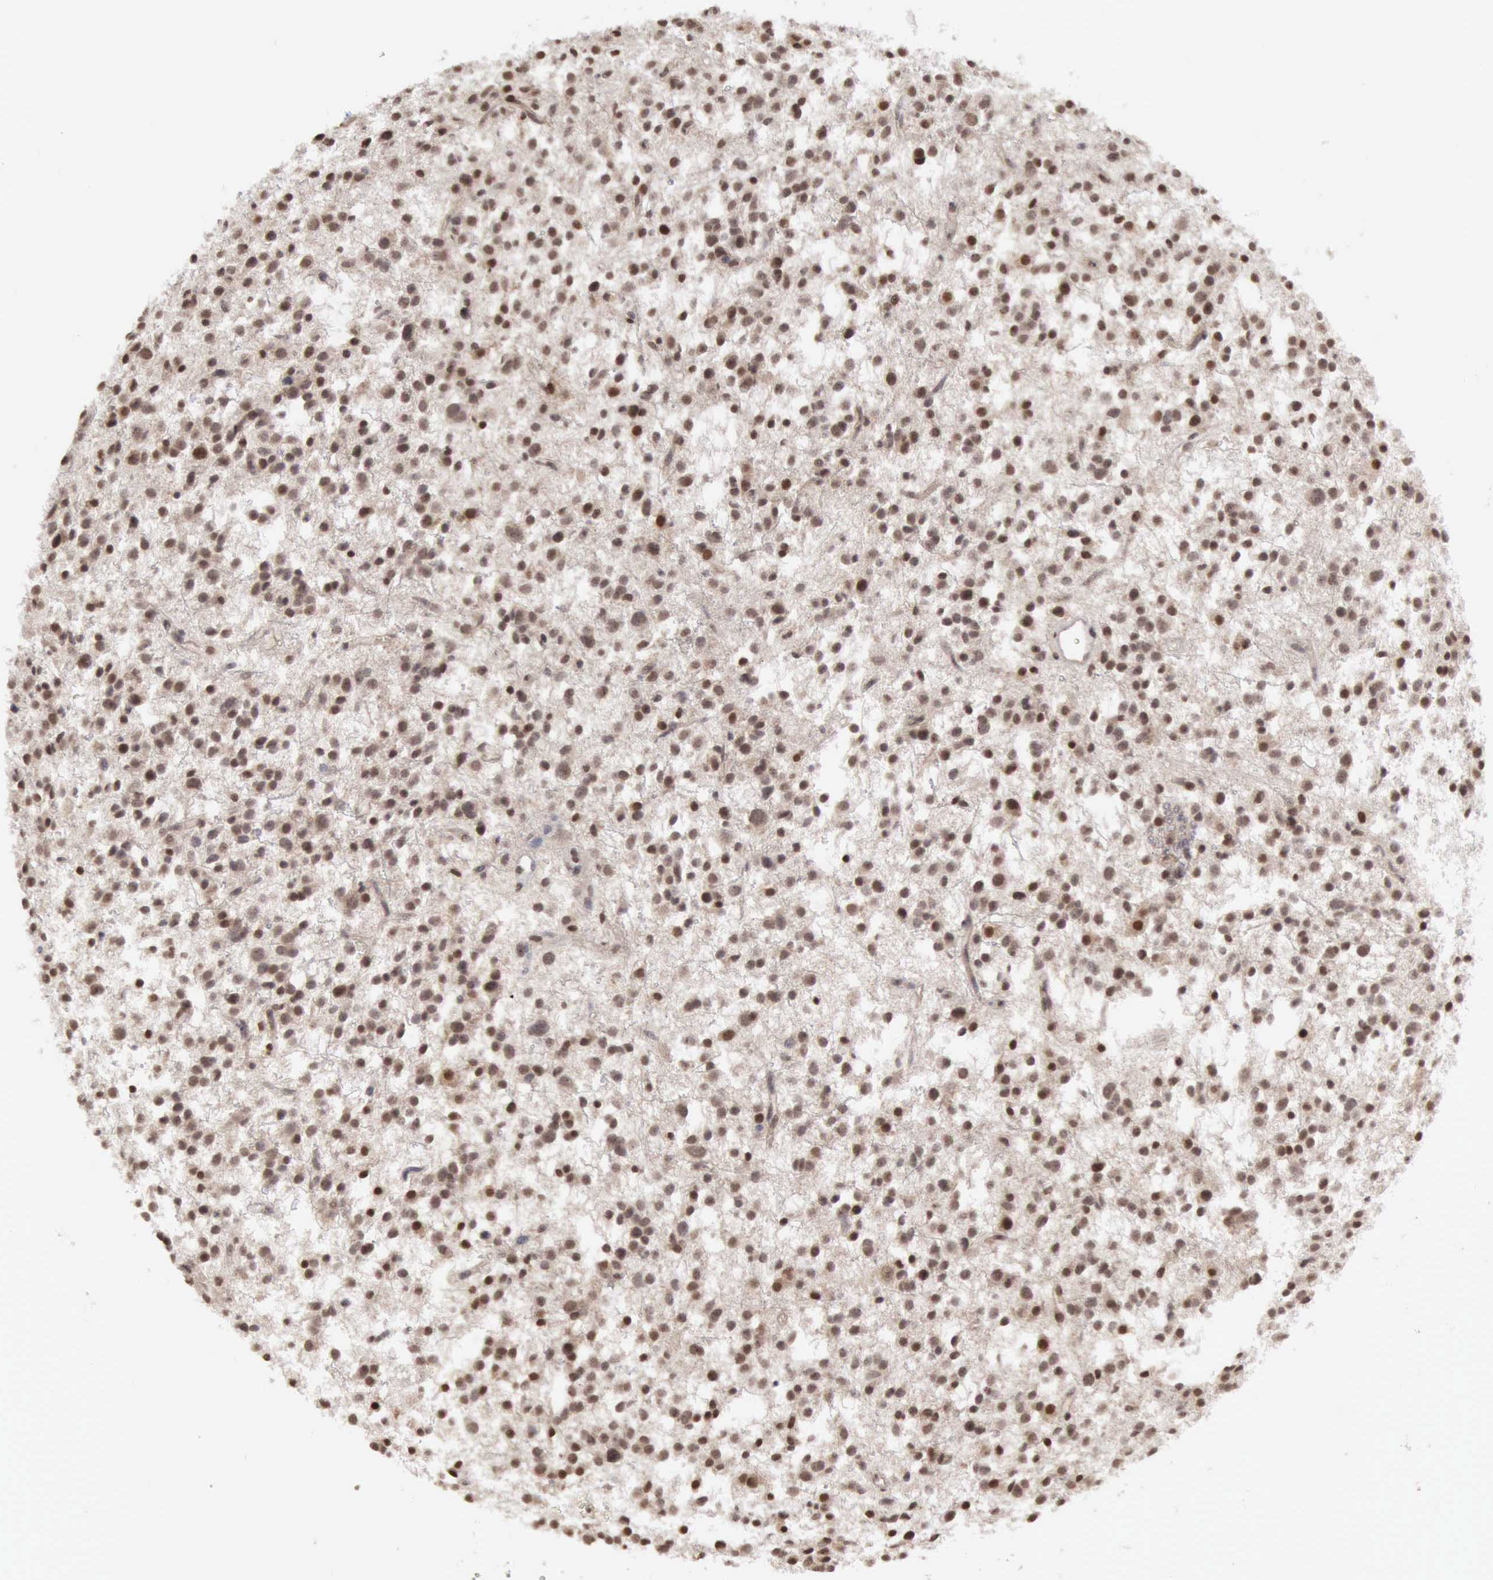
{"staining": {"intensity": "moderate", "quantity": "25%-75%", "location": "nuclear"}, "tissue": "glioma", "cell_type": "Tumor cells", "image_type": "cancer", "snomed": [{"axis": "morphology", "description": "Glioma, malignant, Low grade"}, {"axis": "topography", "description": "Brain"}], "caption": "This photomicrograph shows immunohistochemistry staining of low-grade glioma (malignant), with medium moderate nuclear positivity in approximately 25%-75% of tumor cells.", "gene": "CDKN2A", "patient": {"sex": "female", "age": 36}}